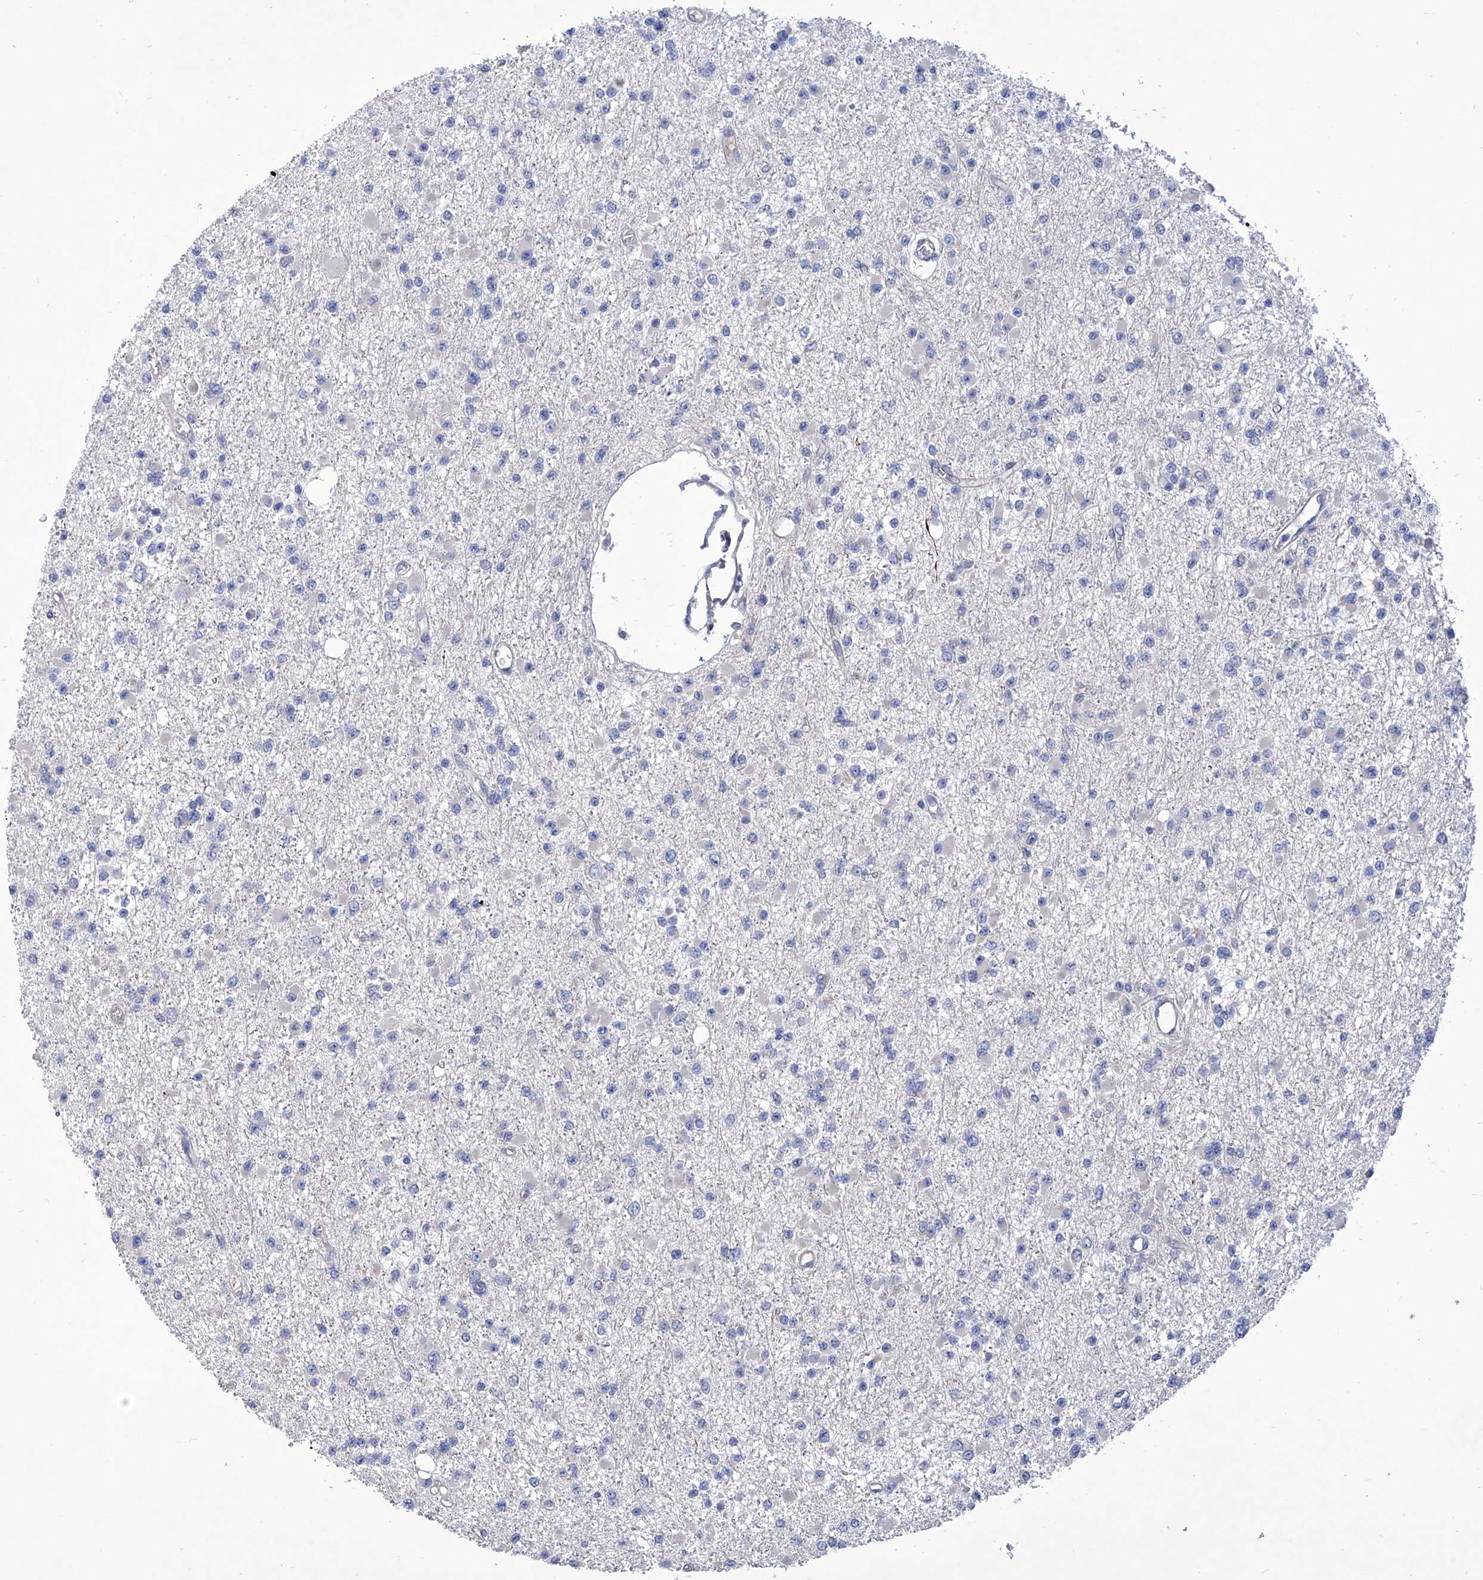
{"staining": {"intensity": "negative", "quantity": "none", "location": "none"}, "tissue": "glioma", "cell_type": "Tumor cells", "image_type": "cancer", "snomed": [{"axis": "morphology", "description": "Glioma, malignant, Low grade"}, {"axis": "topography", "description": "Brain"}], "caption": "Immunohistochemical staining of glioma displays no significant positivity in tumor cells.", "gene": "TJAP1", "patient": {"sex": "female", "age": 22}}